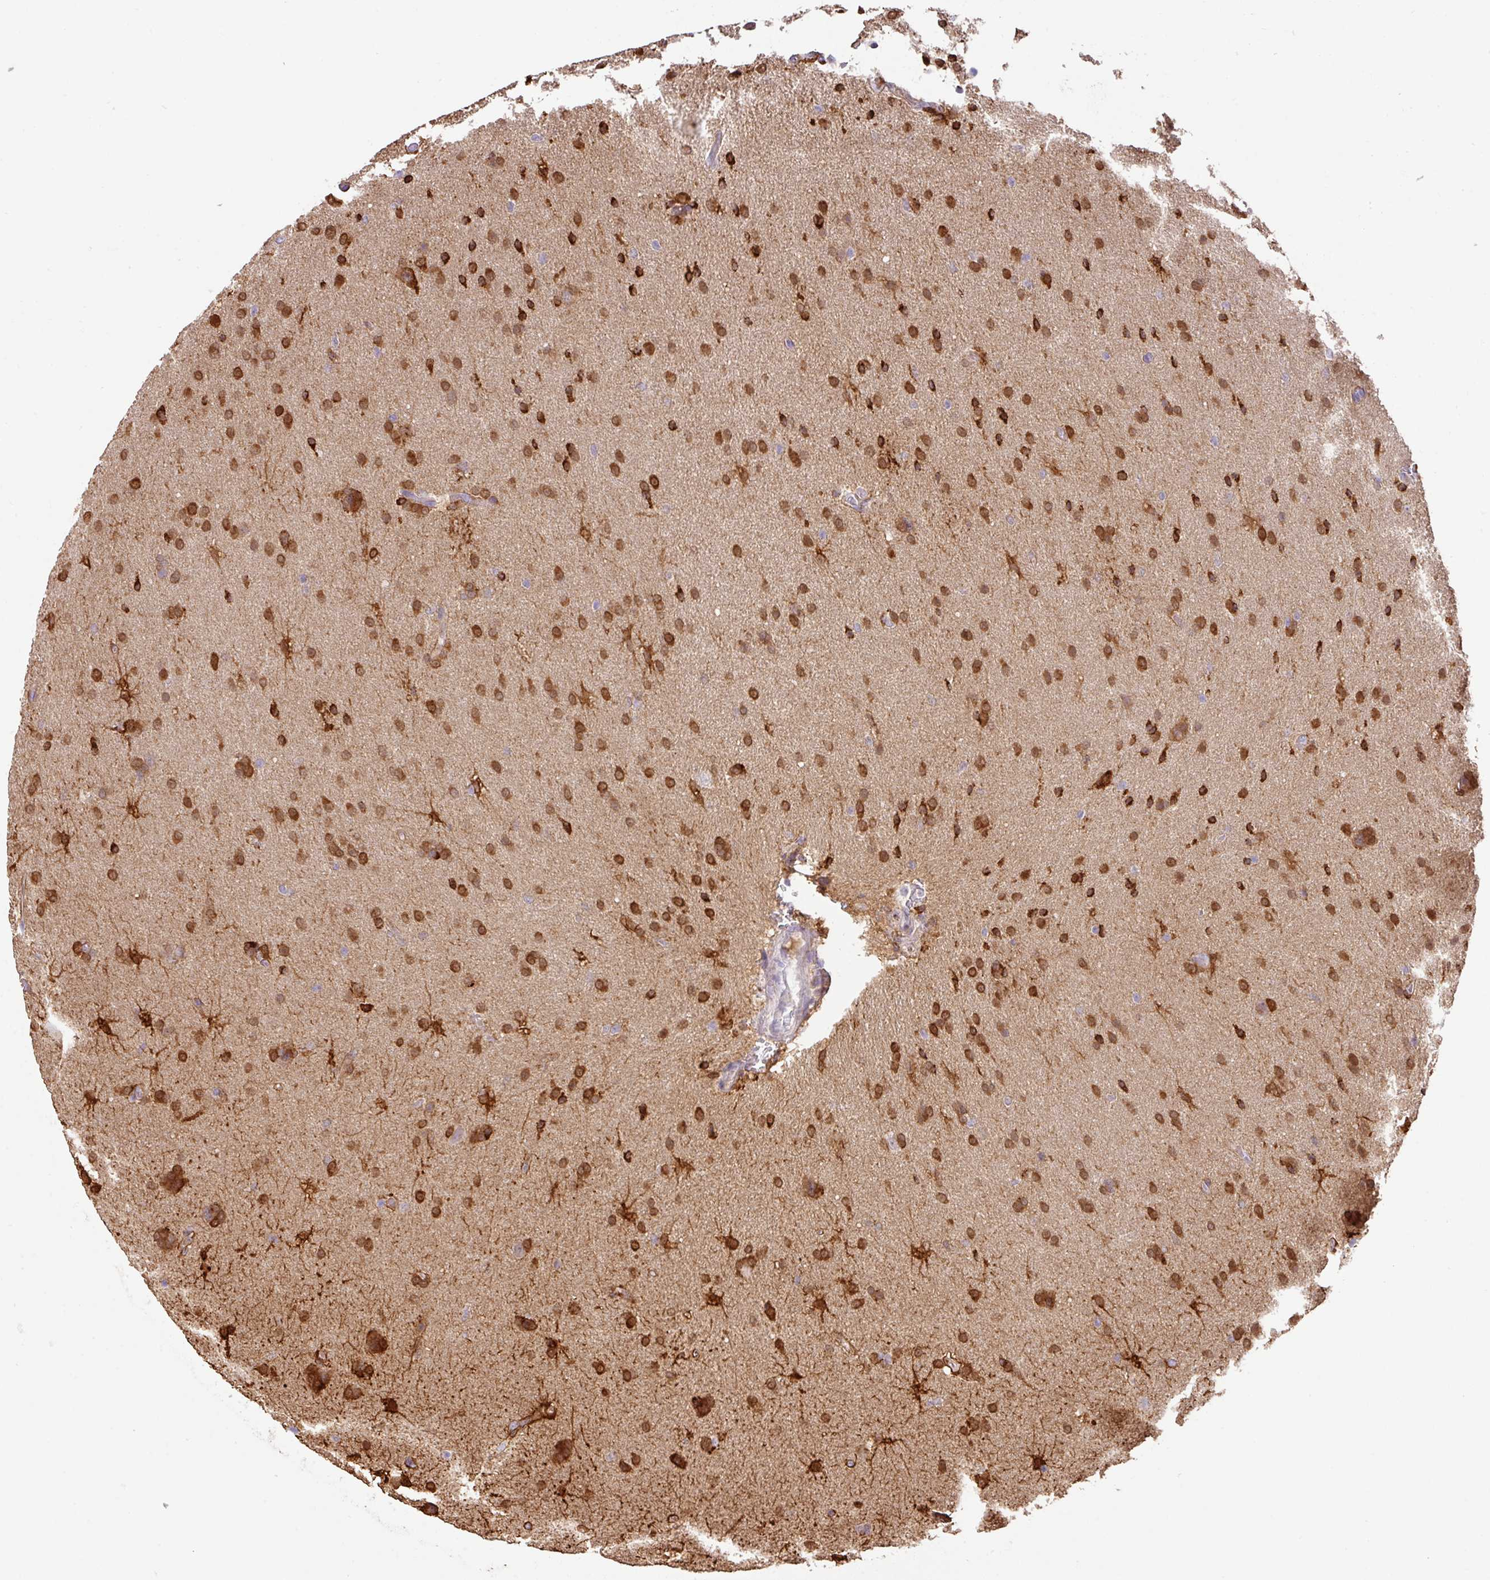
{"staining": {"intensity": "strong", "quantity": "25%-75%", "location": "cytoplasmic/membranous"}, "tissue": "glioma", "cell_type": "Tumor cells", "image_type": "cancer", "snomed": [{"axis": "morphology", "description": "Glioma, malignant, High grade"}, {"axis": "topography", "description": "Brain"}], "caption": "DAB (3,3'-diaminobenzidine) immunohistochemical staining of human glioma shows strong cytoplasmic/membranous protein staining in approximately 25%-75% of tumor cells.", "gene": "GCNT7", "patient": {"sex": "male", "age": 56}}